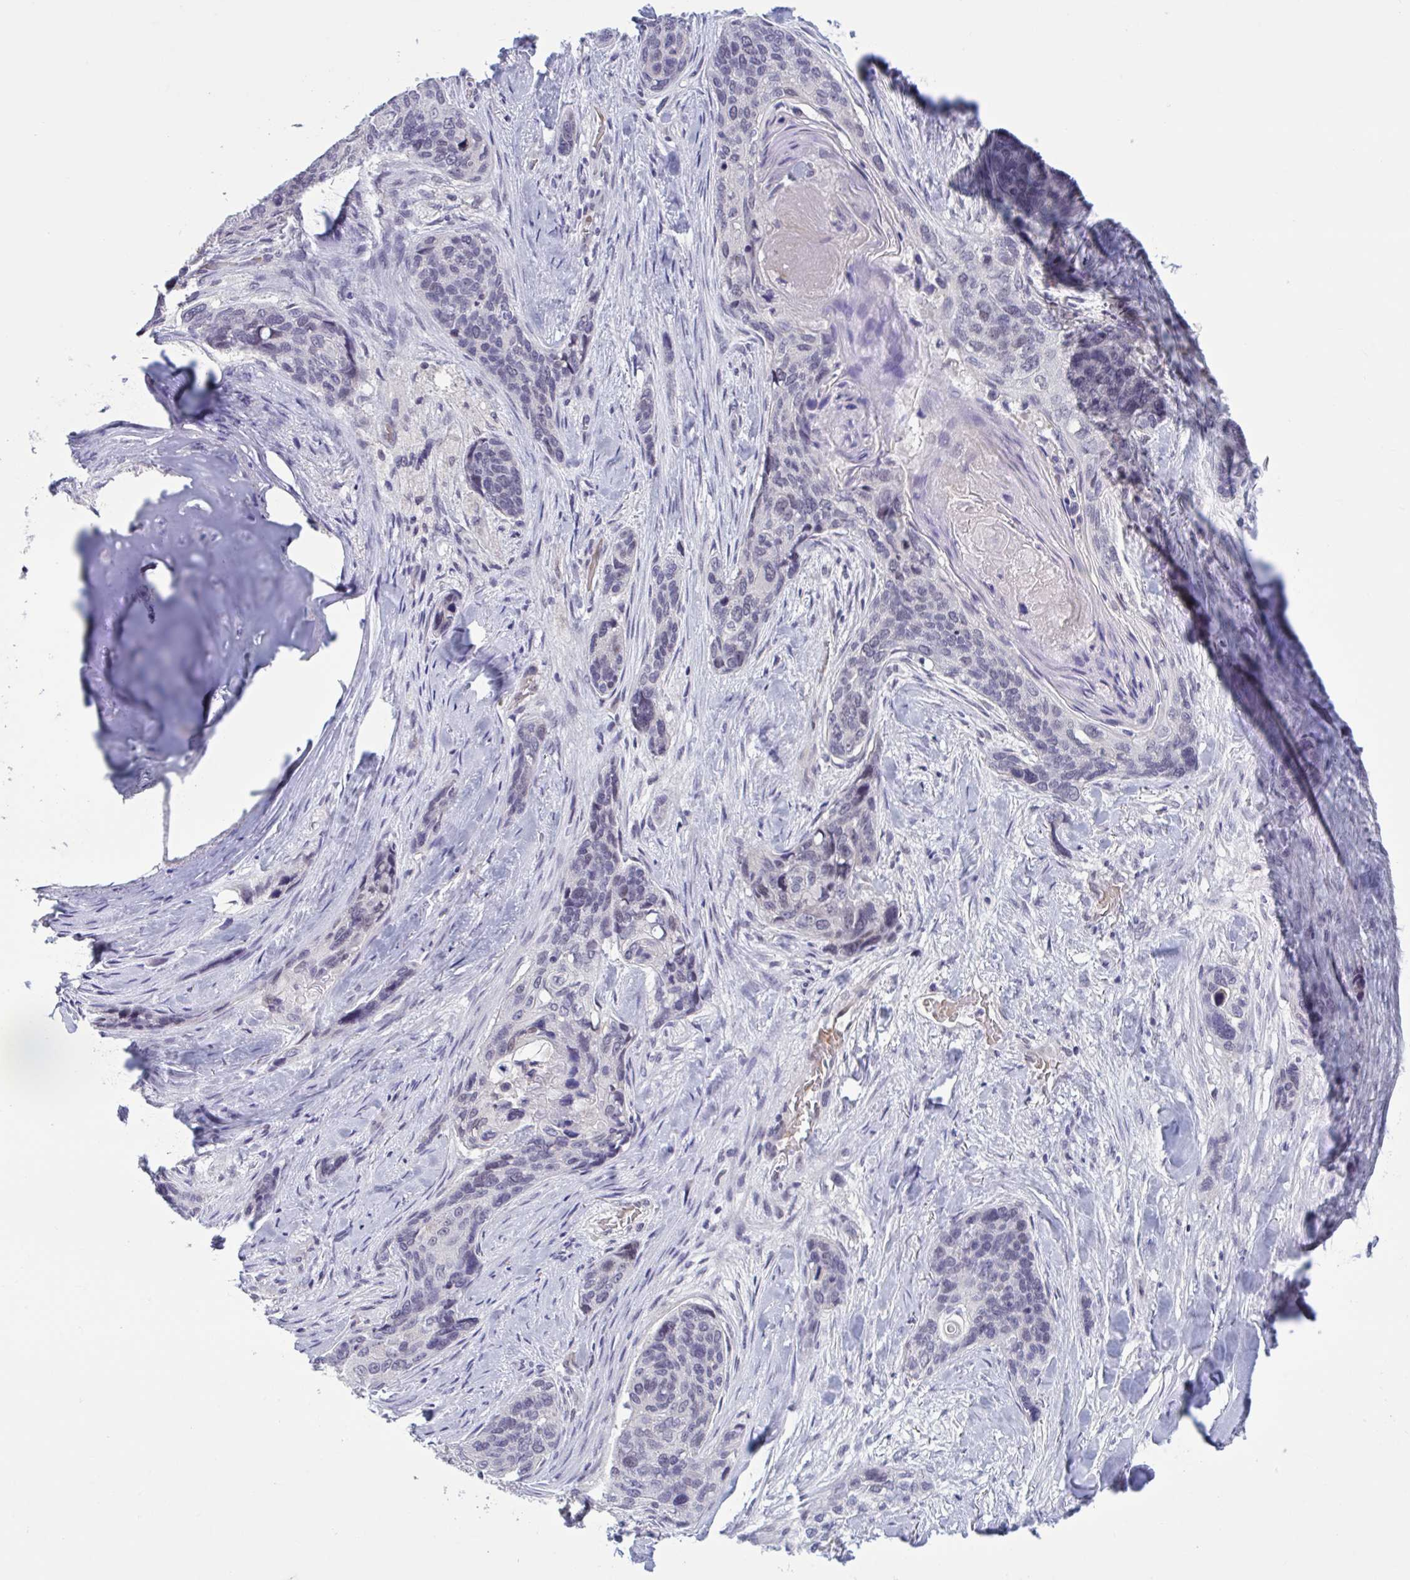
{"staining": {"intensity": "negative", "quantity": "none", "location": "none"}, "tissue": "lung cancer", "cell_type": "Tumor cells", "image_type": "cancer", "snomed": [{"axis": "morphology", "description": "Squamous cell carcinoma, NOS"}, {"axis": "morphology", "description": "Squamous cell carcinoma, metastatic, NOS"}, {"axis": "topography", "description": "Lymph node"}, {"axis": "topography", "description": "Lung"}], "caption": "Immunohistochemistry photomicrograph of human lung squamous cell carcinoma stained for a protein (brown), which displays no positivity in tumor cells. Brightfield microscopy of immunohistochemistry (IHC) stained with DAB (brown) and hematoxylin (blue), captured at high magnification.", "gene": "CNGB3", "patient": {"sex": "male", "age": 41}}